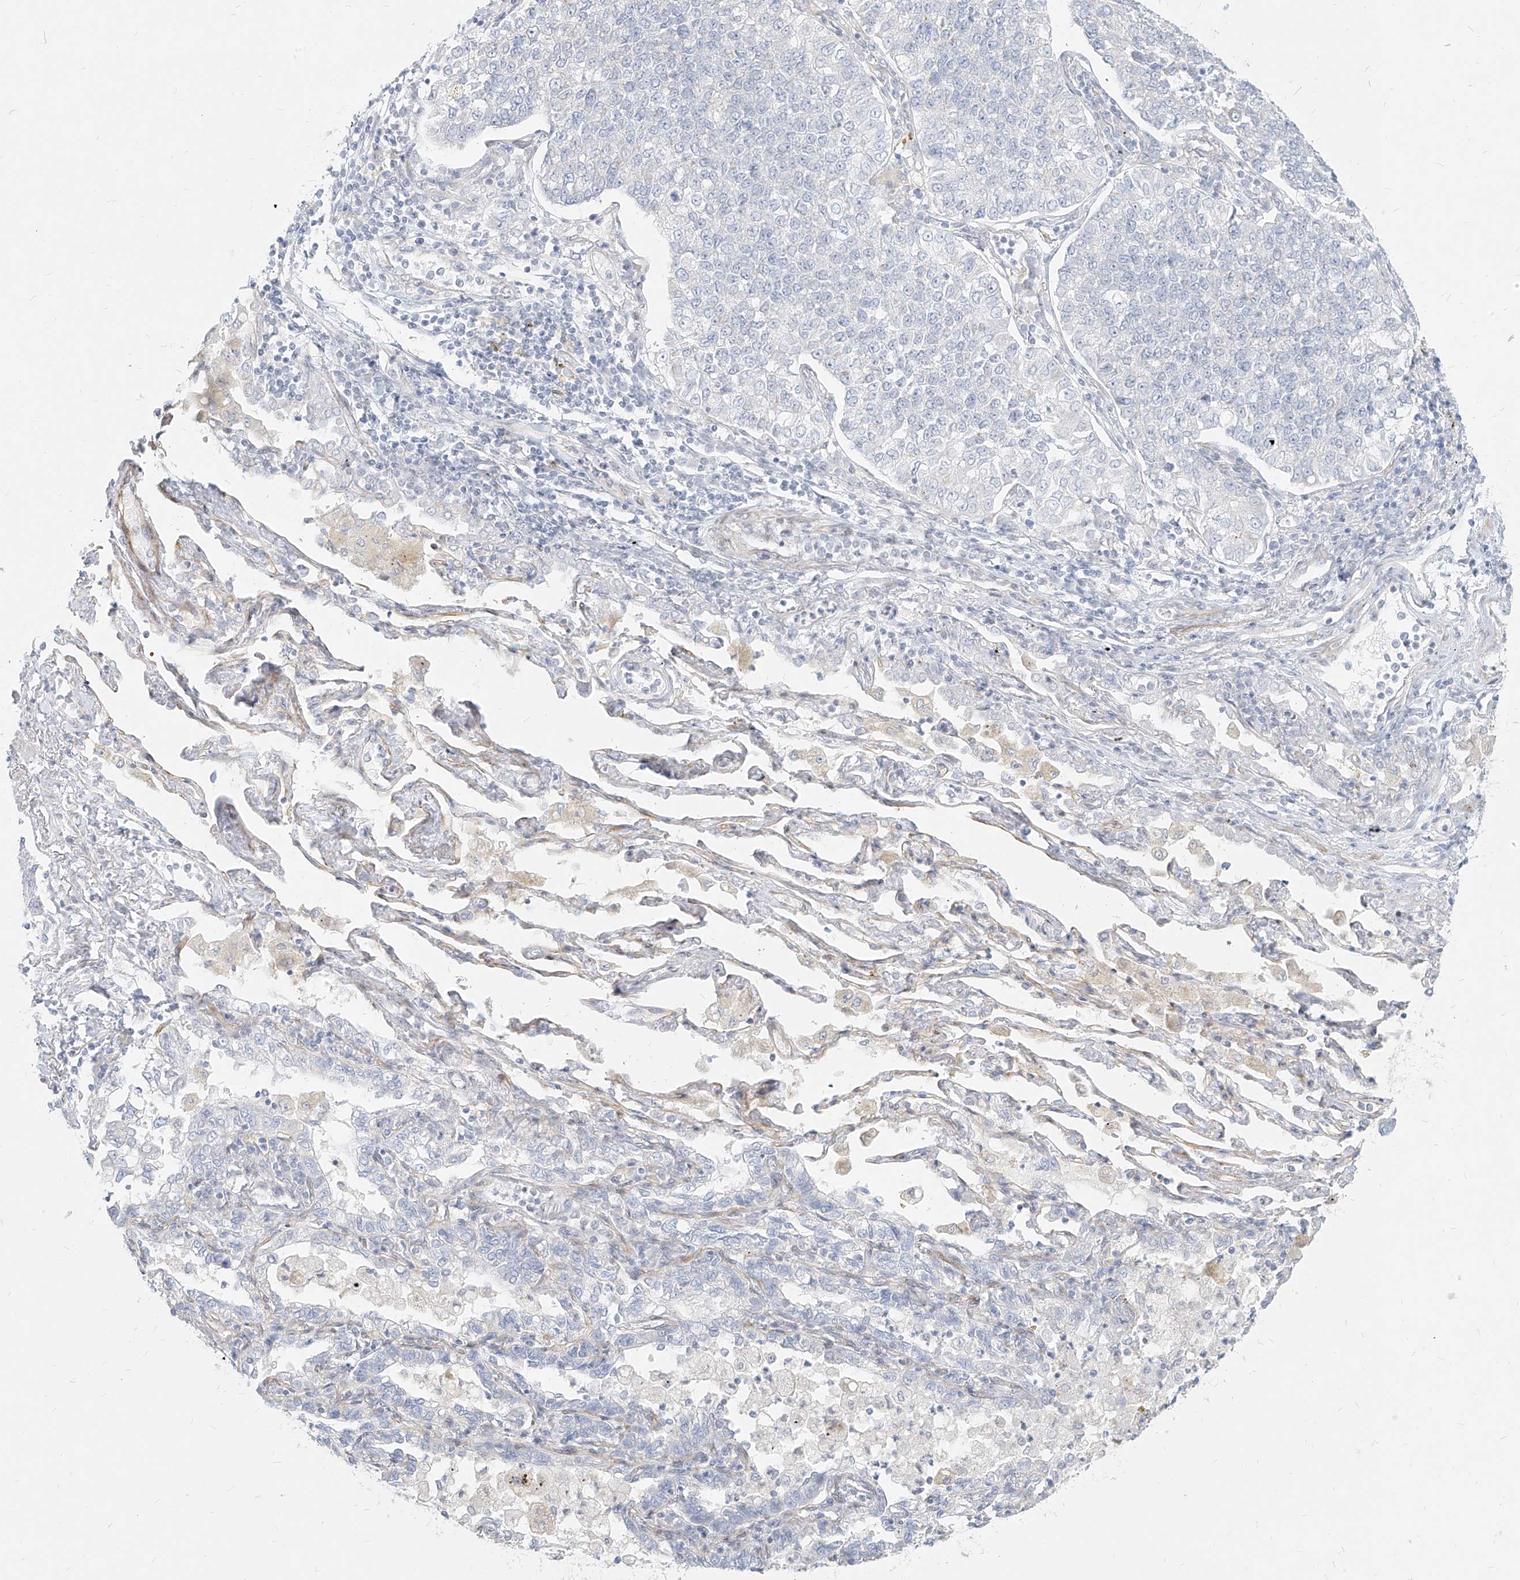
{"staining": {"intensity": "negative", "quantity": "none", "location": "none"}, "tissue": "lung cancer", "cell_type": "Tumor cells", "image_type": "cancer", "snomed": [{"axis": "morphology", "description": "Adenocarcinoma, NOS"}, {"axis": "topography", "description": "Lung"}], "caption": "There is no significant expression in tumor cells of lung adenocarcinoma.", "gene": "ITPKB", "patient": {"sex": "male", "age": 49}}